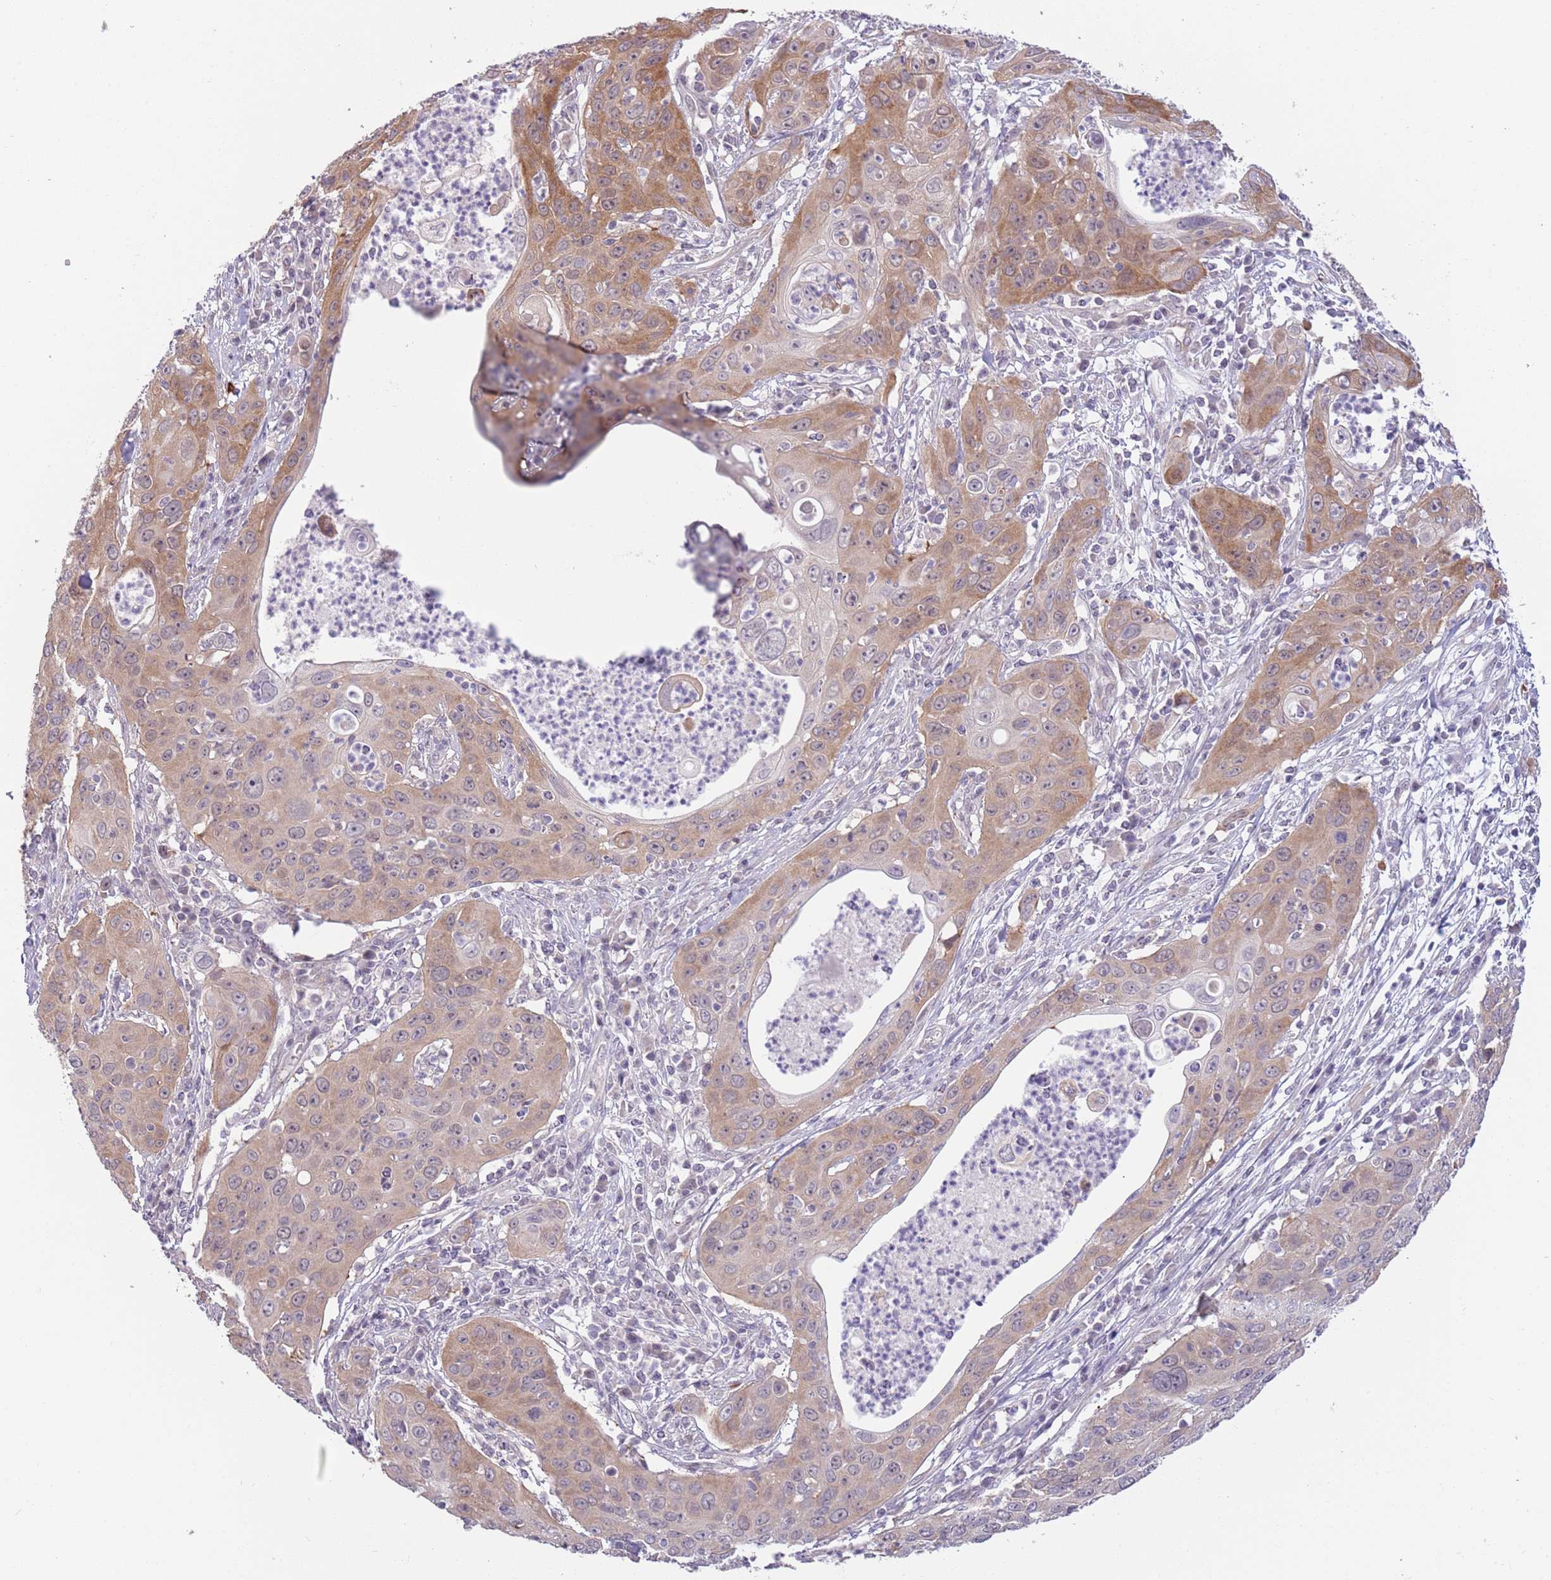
{"staining": {"intensity": "moderate", "quantity": "<25%", "location": "cytoplasmic/membranous"}, "tissue": "cervical cancer", "cell_type": "Tumor cells", "image_type": "cancer", "snomed": [{"axis": "morphology", "description": "Squamous cell carcinoma, NOS"}, {"axis": "topography", "description": "Cervix"}], "caption": "Squamous cell carcinoma (cervical) stained for a protein exhibits moderate cytoplasmic/membranous positivity in tumor cells. (Stains: DAB in brown, nuclei in blue, Microscopy: brightfield microscopy at high magnification).", "gene": "LDHD", "patient": {"sex": "female", "age": 36}}